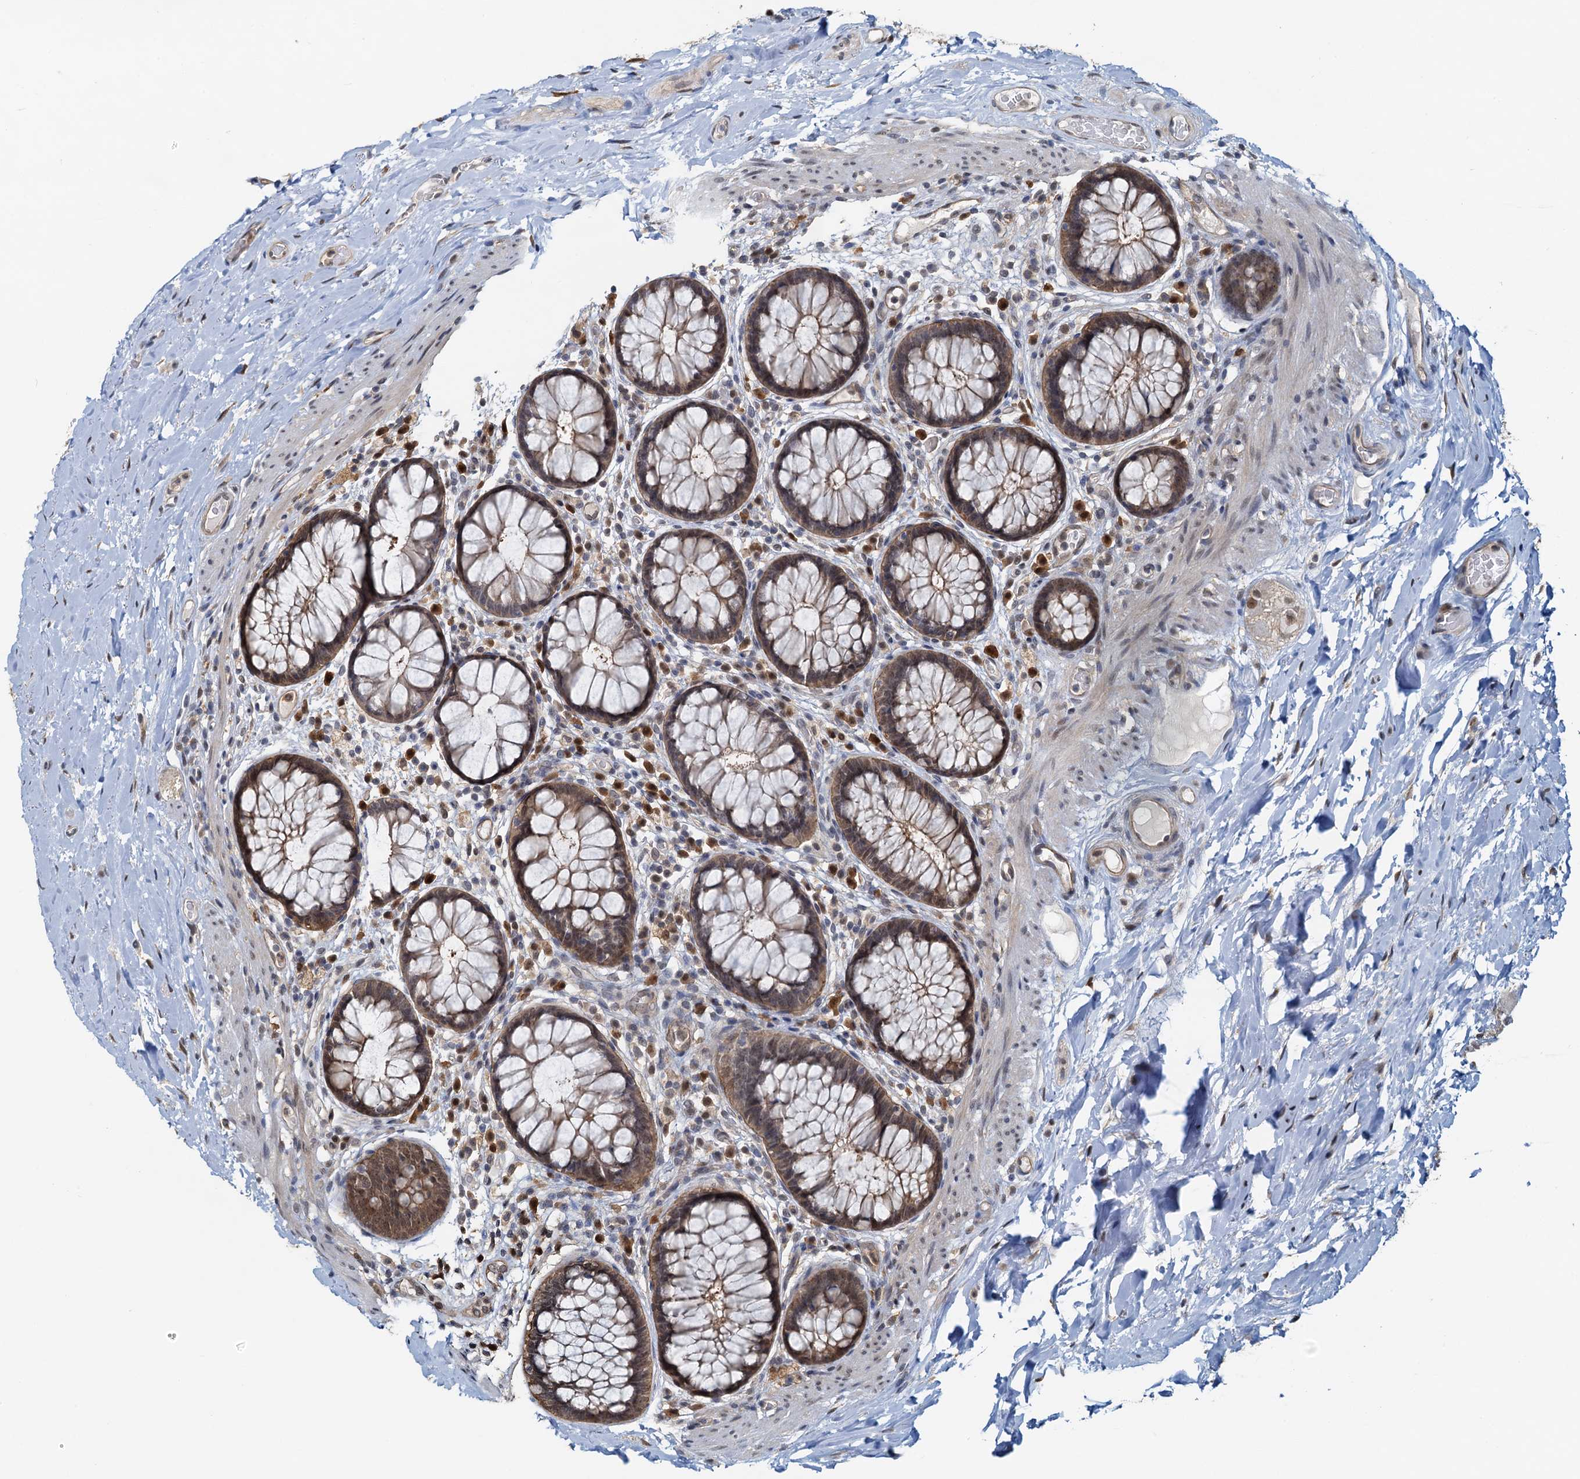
{"staining": {"intensity": "moderate", "quantity": ">75%", "location": "cytoplasmic/membranous,nuclear"}, "tissue": "rectum", "cell_type": "Glandular cells", "image_type": "normal", "snomed": [{"axis": "morphology", "description": "Normal tissue, NOS"}, {"axis": "topography", "description": "Rectum"}], "caption": "Brown immunohistochemical staining in benign human rectum demonstrates moderate cytoplasmic/membranous,nuclear positivity in about >75% of glandular cells. Ihc stains the protein in brown and the nuclei are stained blue.", "gene": "SPINDOC", "patient": {"sex": "male", "age": 83}}